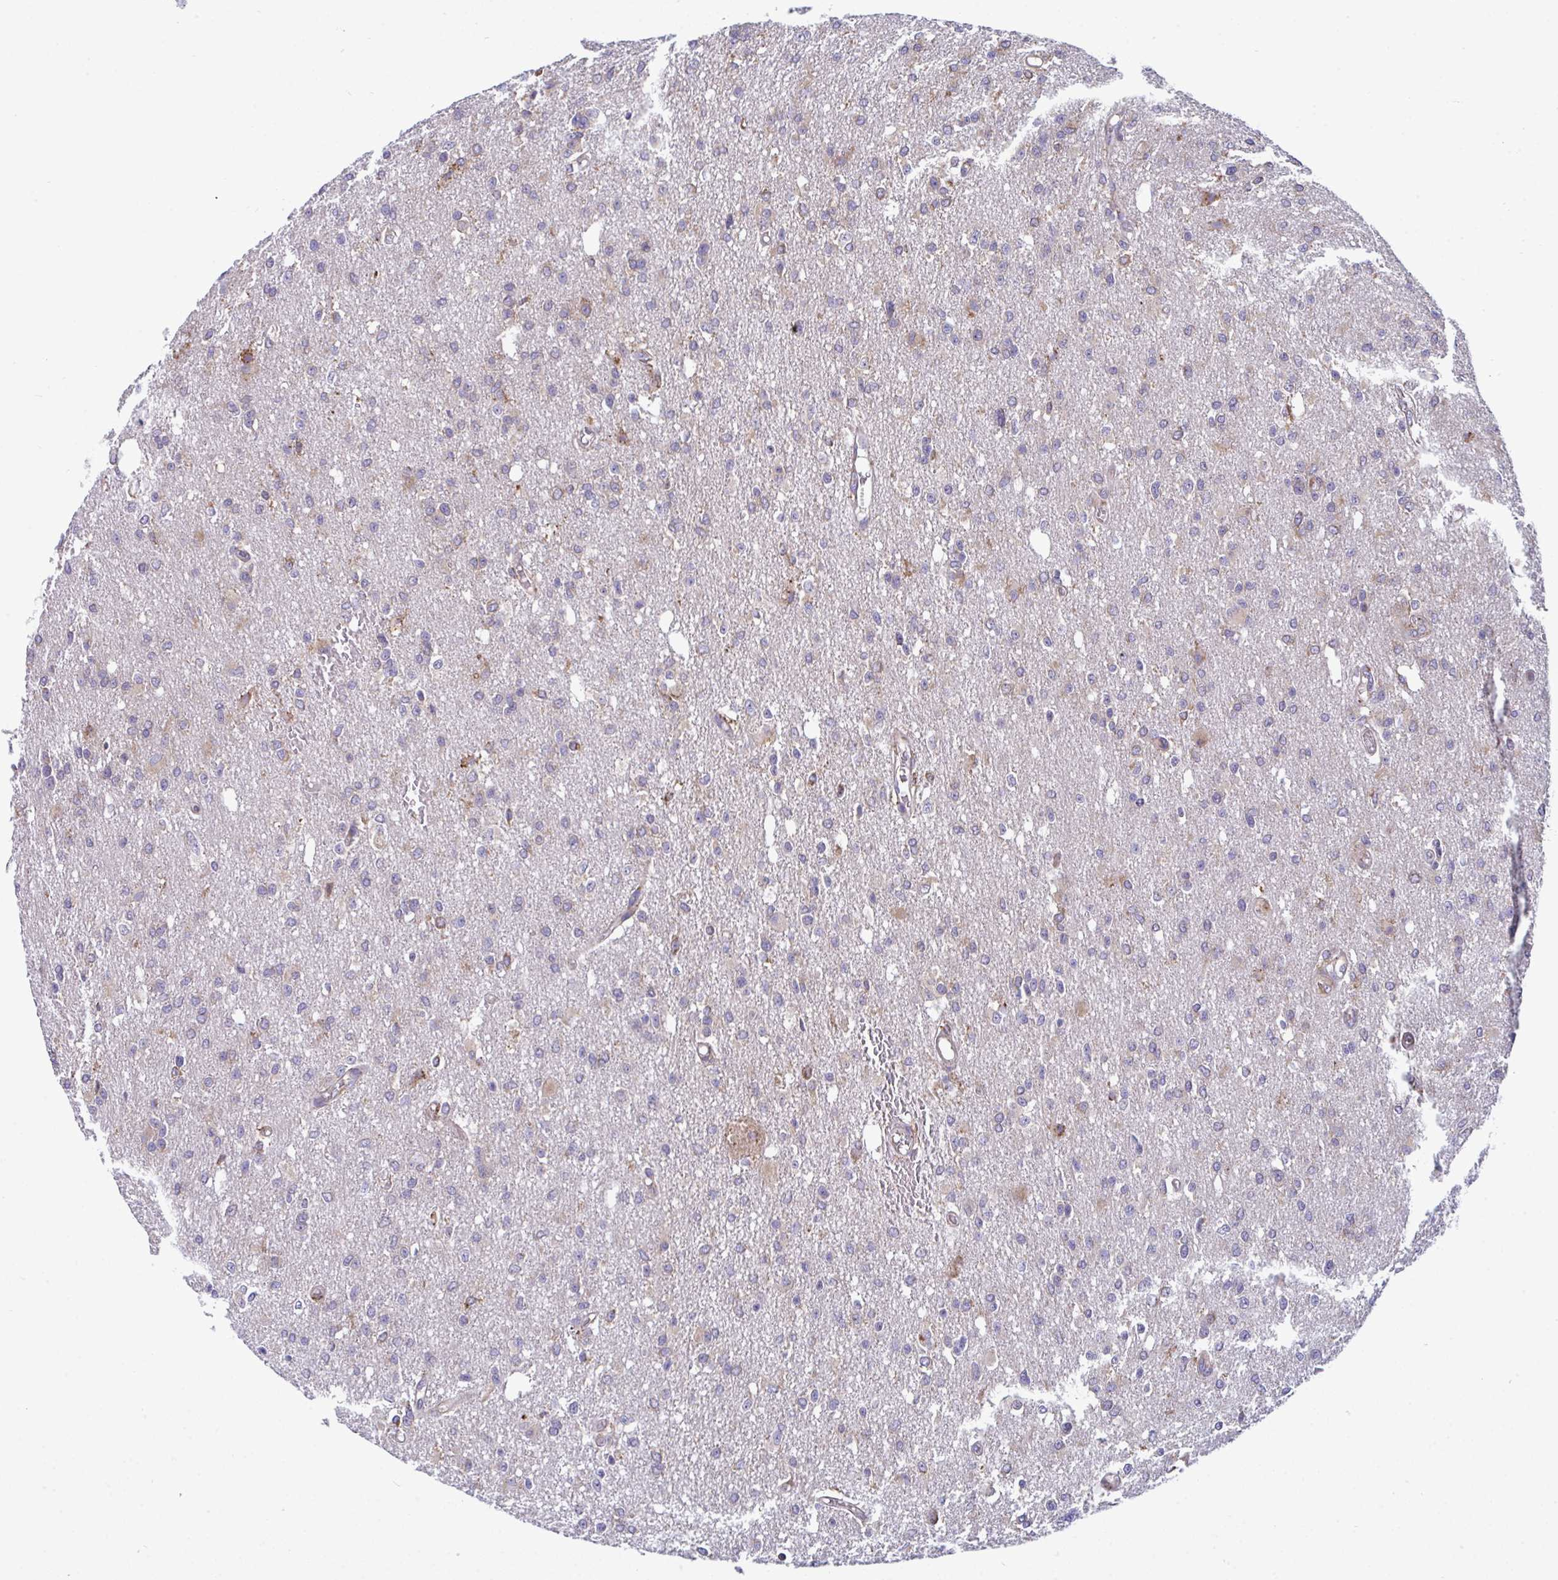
{"staining": {"intensity": "negative", "quantity": "none", "location": "none"}, "tissue": "glioma", "cell_type": "Tumor cells", "image_type": "cancer", "snomed": [{"axis": "morphology", "description": "Glioma, malignant, Low grade"}, {"axis": "topography", "description": "Brain"}], "caption": "Immunohistochemistry (IHC) photomicrograph of malignant glioma (low-grade) stained for a protein (brown), which shows no positivity in tumor cells.", "gene": "MYMK", "patient": {"sex": "male", "age": 26}}